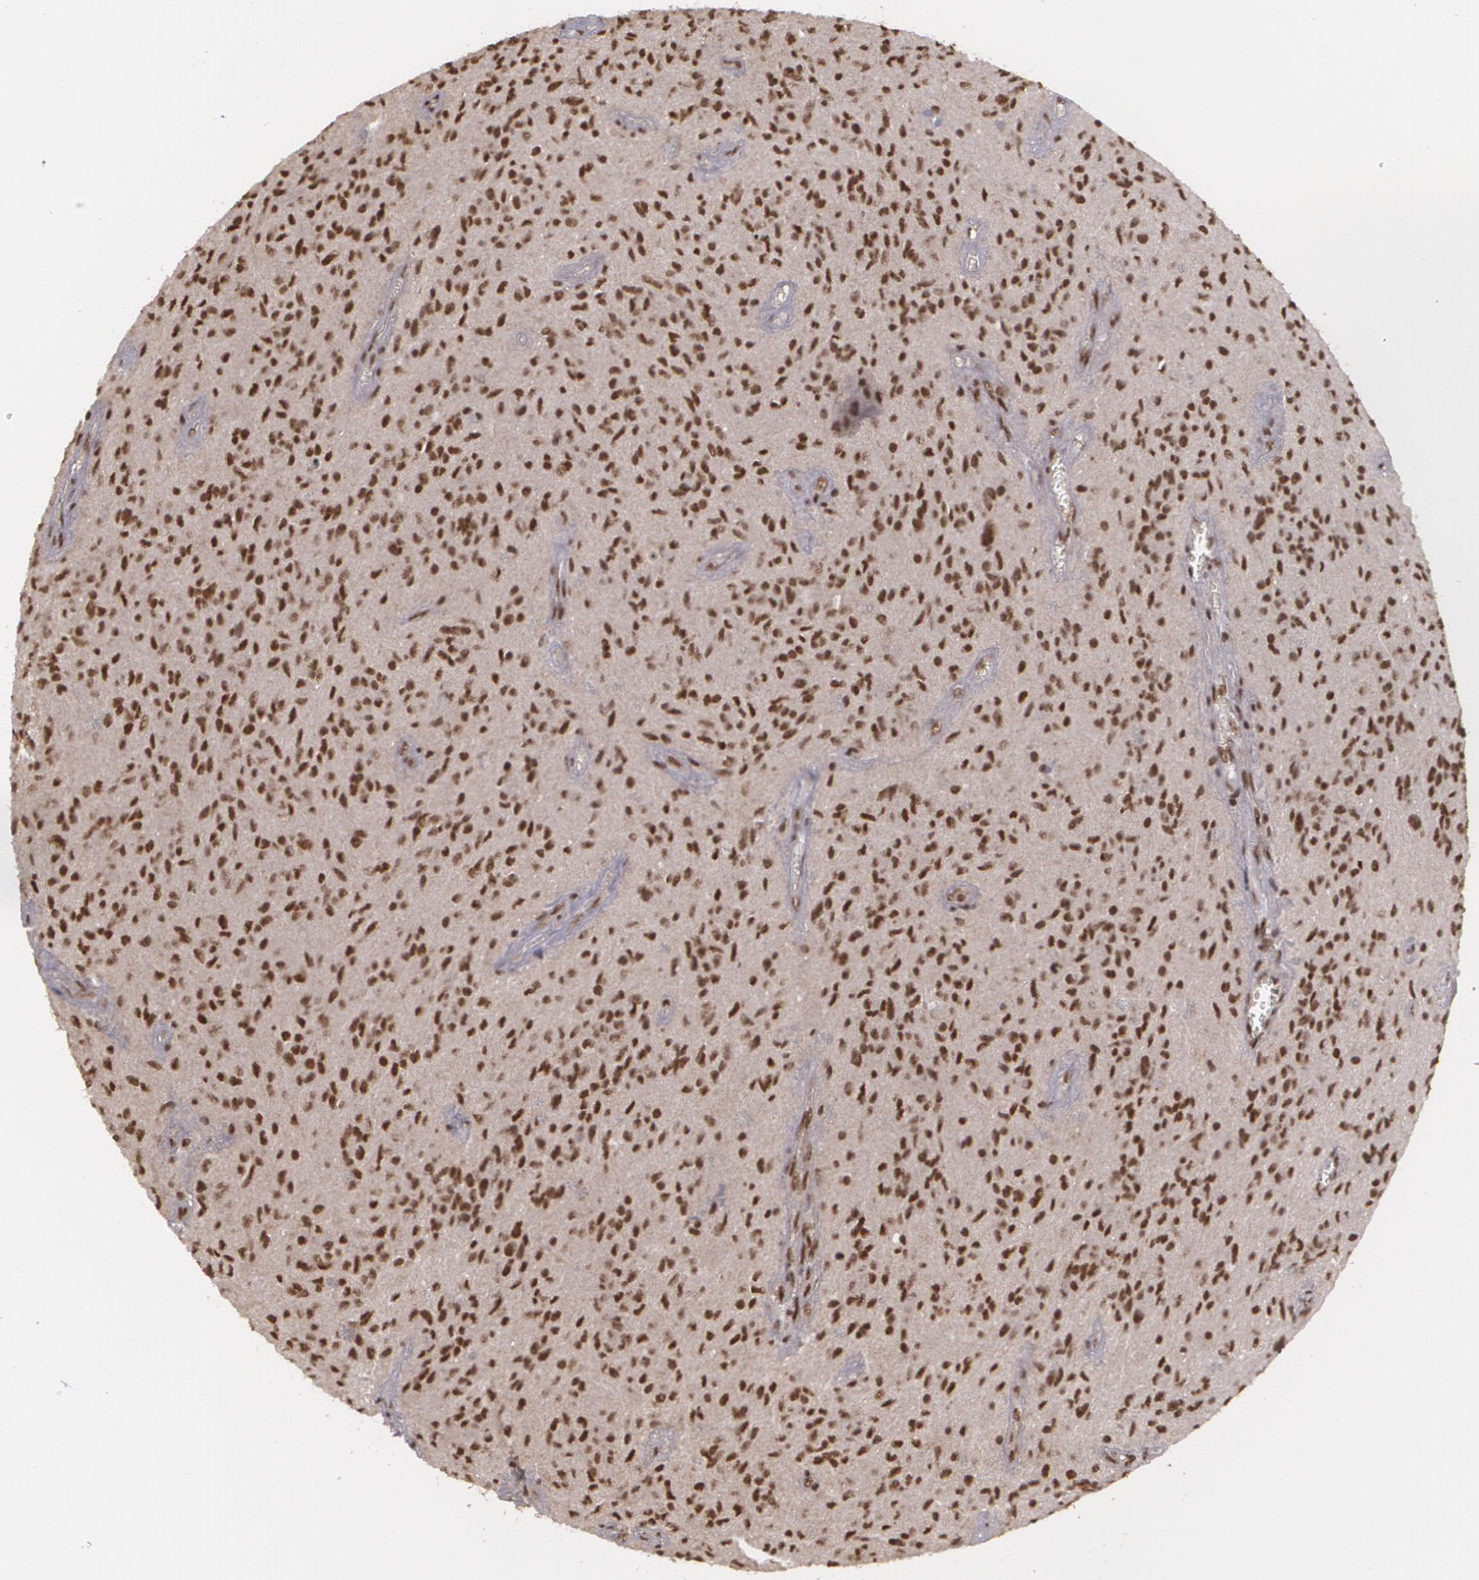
{"staining": {"intensity": "strong", "quantity": ">75%", "location": "nuclear"}, "tissue": "glioma", "cell_type": "Tumor cells", "image_type": "cancer", "snomed": [{"axis": "morphology", "description": "Glioma, malignant, Low grade"}, {"axis": "topography", "description": "Brain"}], "caption": "Protein staining displays strong nuclear expression in approximately >75% of tumor cells in glioma.", "gene": "RXRB", "patient": {"sex": "female", "age": 15}}